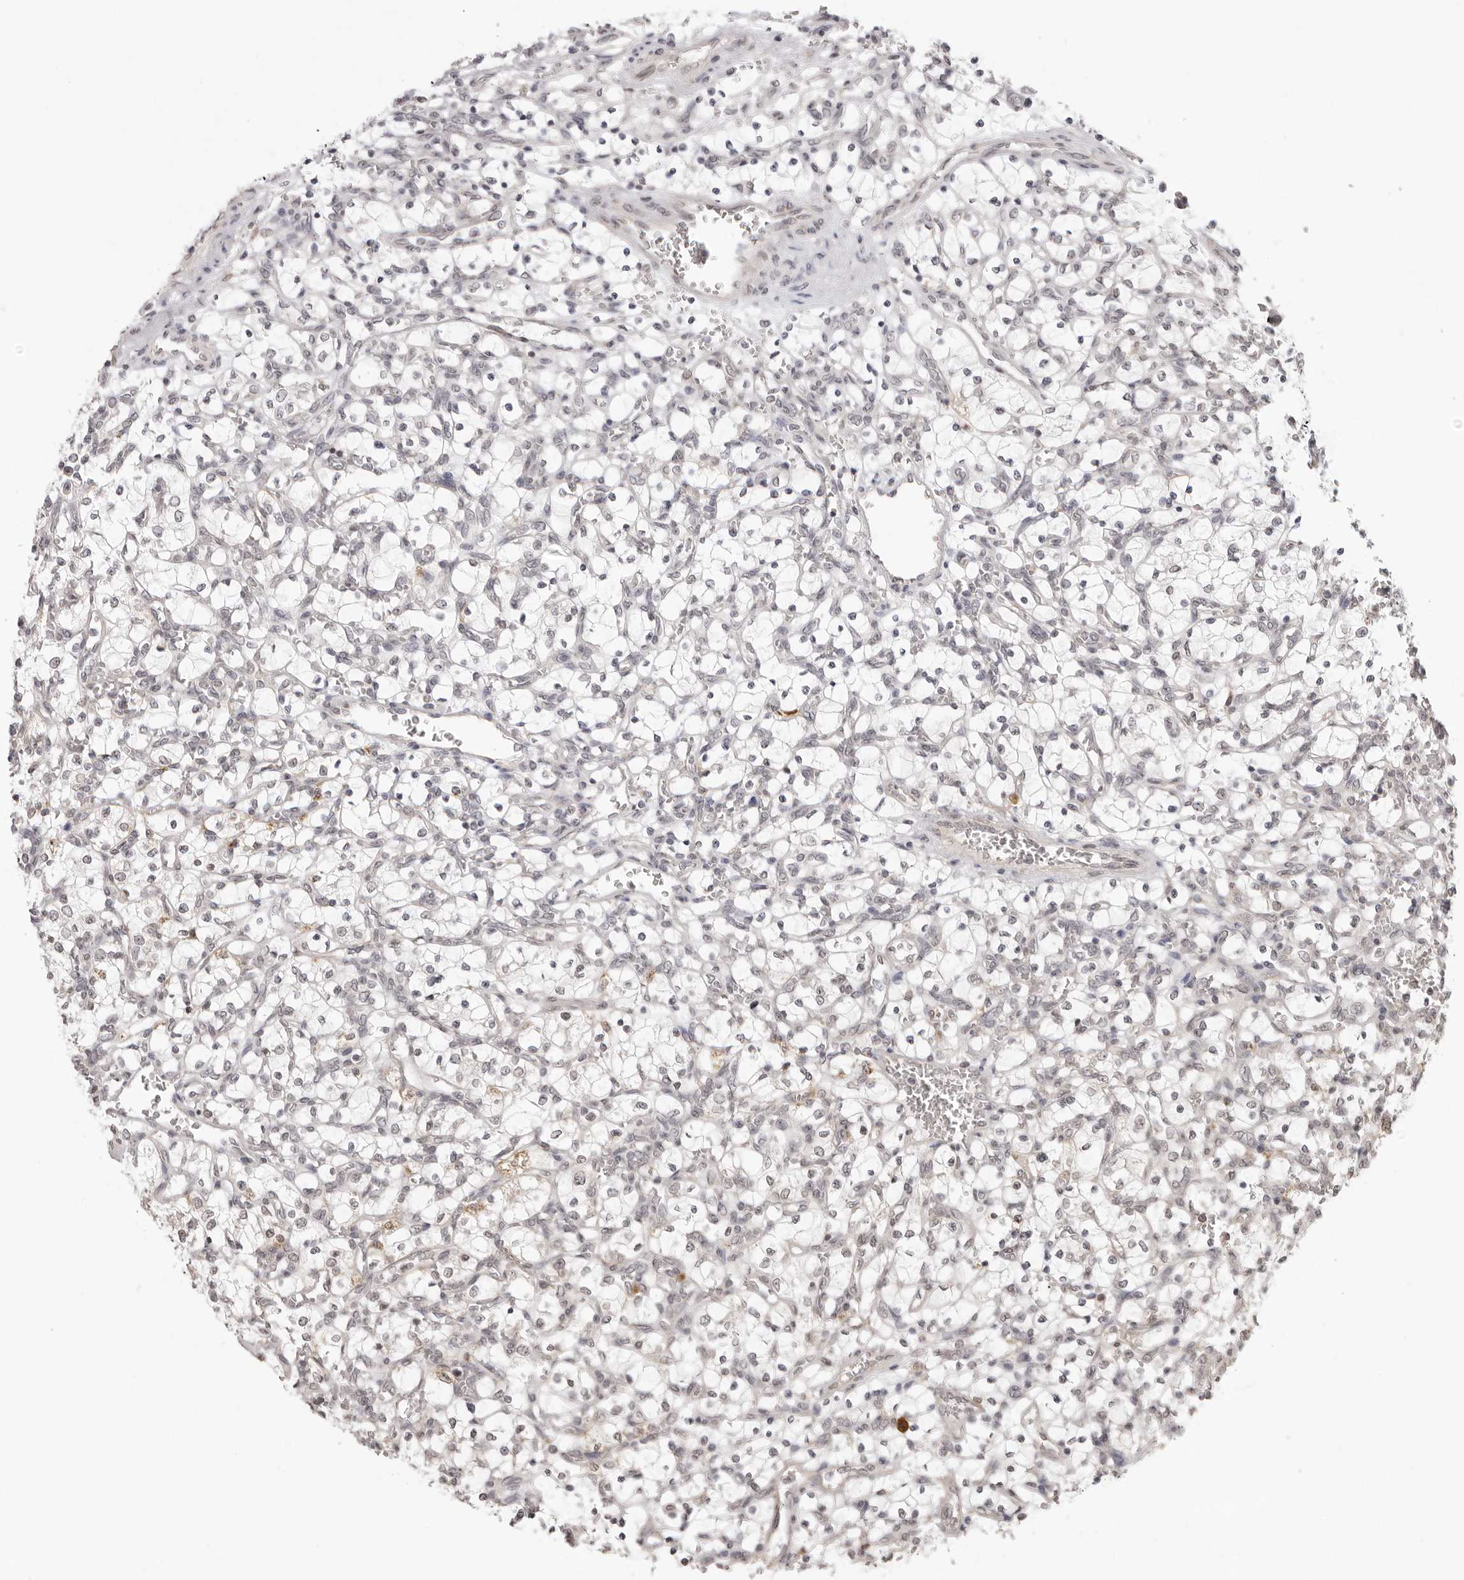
{"staining": {"intensity": "negative", "quantity": "none", "location": "none"}, "tissue": "renal cancer", "cell_type": "Tumor cells", "image_type": "cancer", "snomed": [{"axis": "morphology", "description": "Adenocarcinoma, NOS"}, {"axis": "topography", "description": "Kidney"}], "caption": "High power microscopy micrograph of an IHC histopathology image of renal cancer, revealing no significant staining in tumor cells.", "gene": "ZC3H11A", "patient": {"sex": "female", "age": 69}}